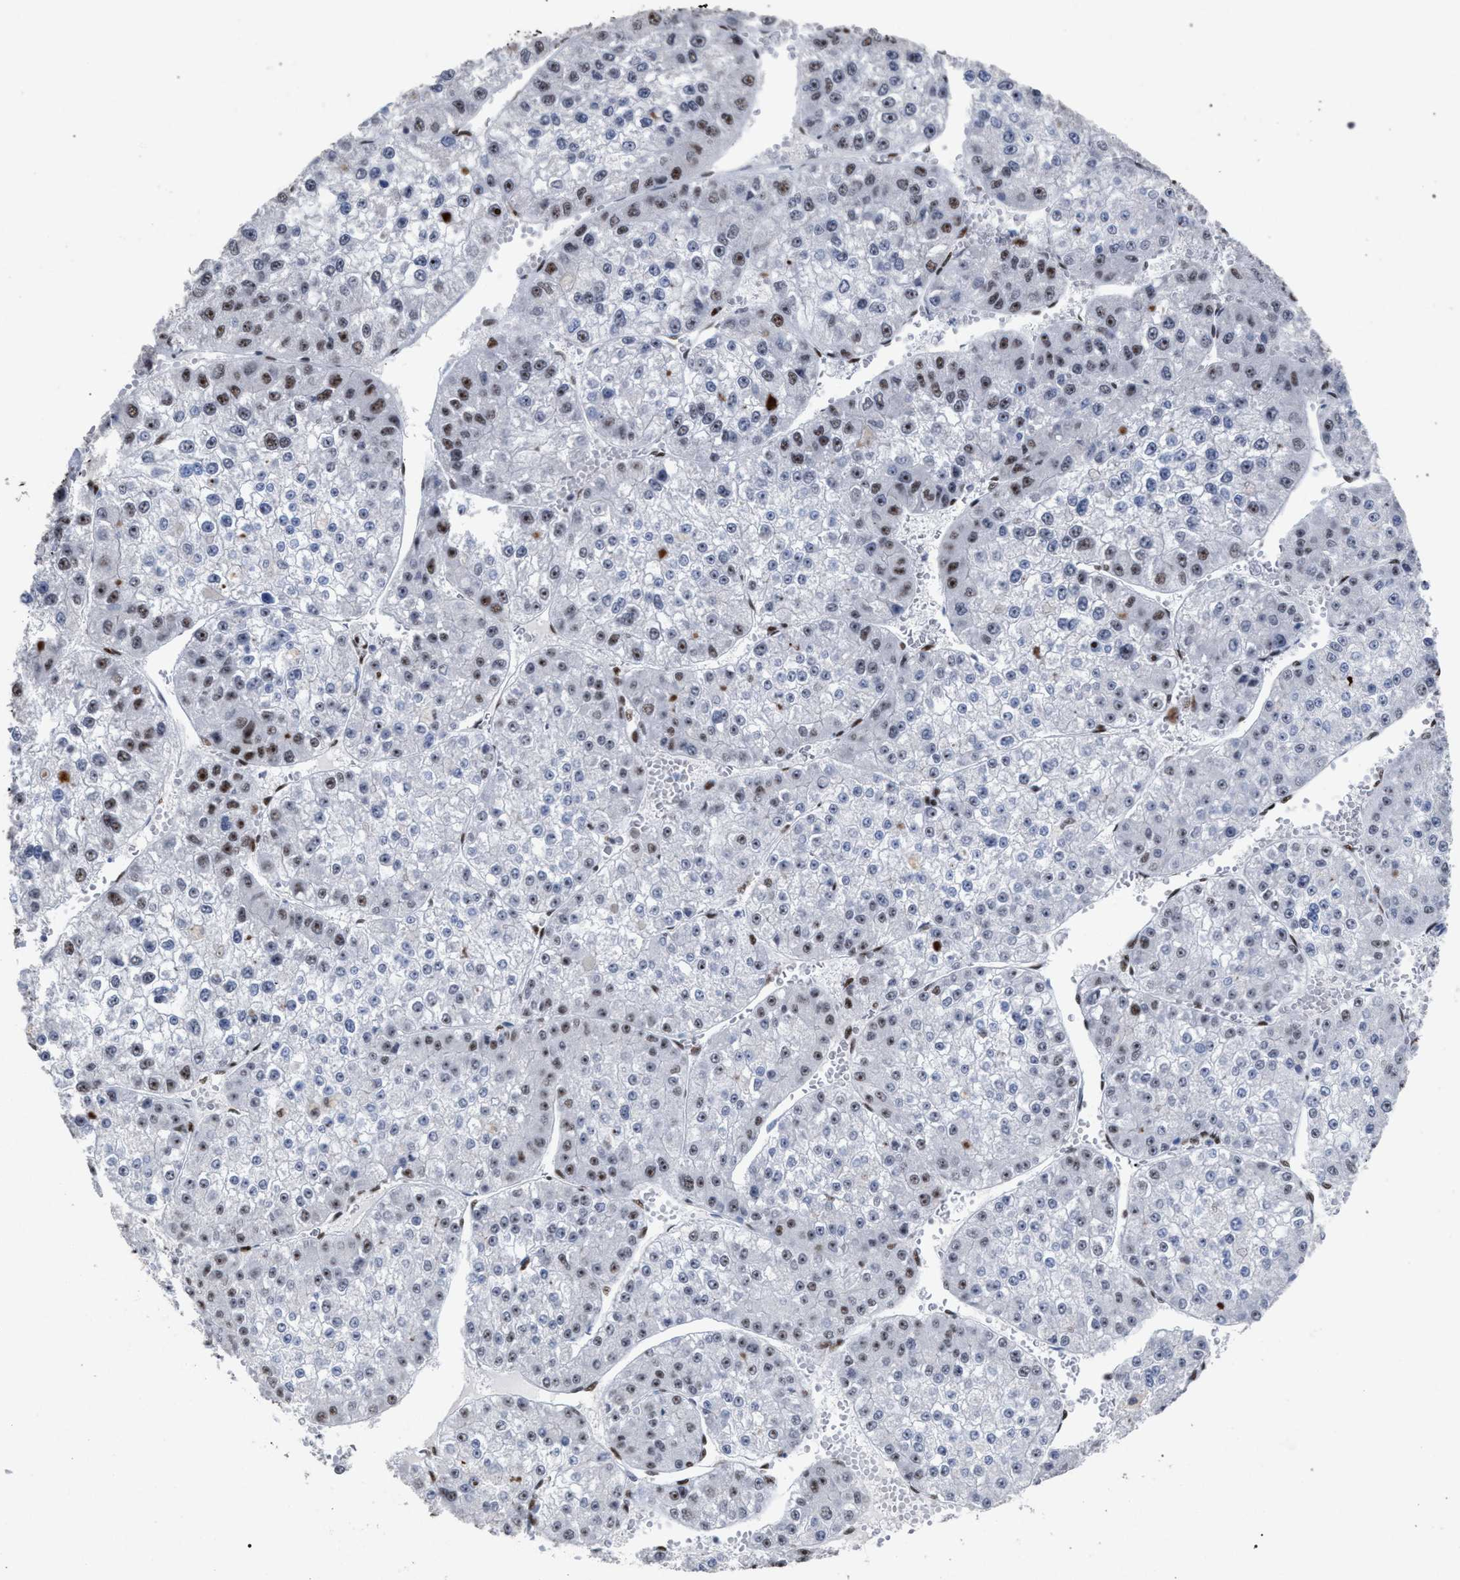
{"staining": {"intensity": "moderate", "quantity": "<25%", "location": "nuclear"}, "tissue": "liver cancer", "cell_type": "Tumor cells", "image_type": "cancer", "snomed": [{"axis": "morphology", "description": "Carcinoma, Hepatocellular, NOS"}, {"axis": "topography", "description": "Liver"}], "caption": "Liver hepatocellular carcinoma was stained to show a protein in brown. There is low levels of moderate nuclear expression in about <25% of tumor cells.", "gene": "TP53BP1", "patient": {"sex": "female", "age": 73}}